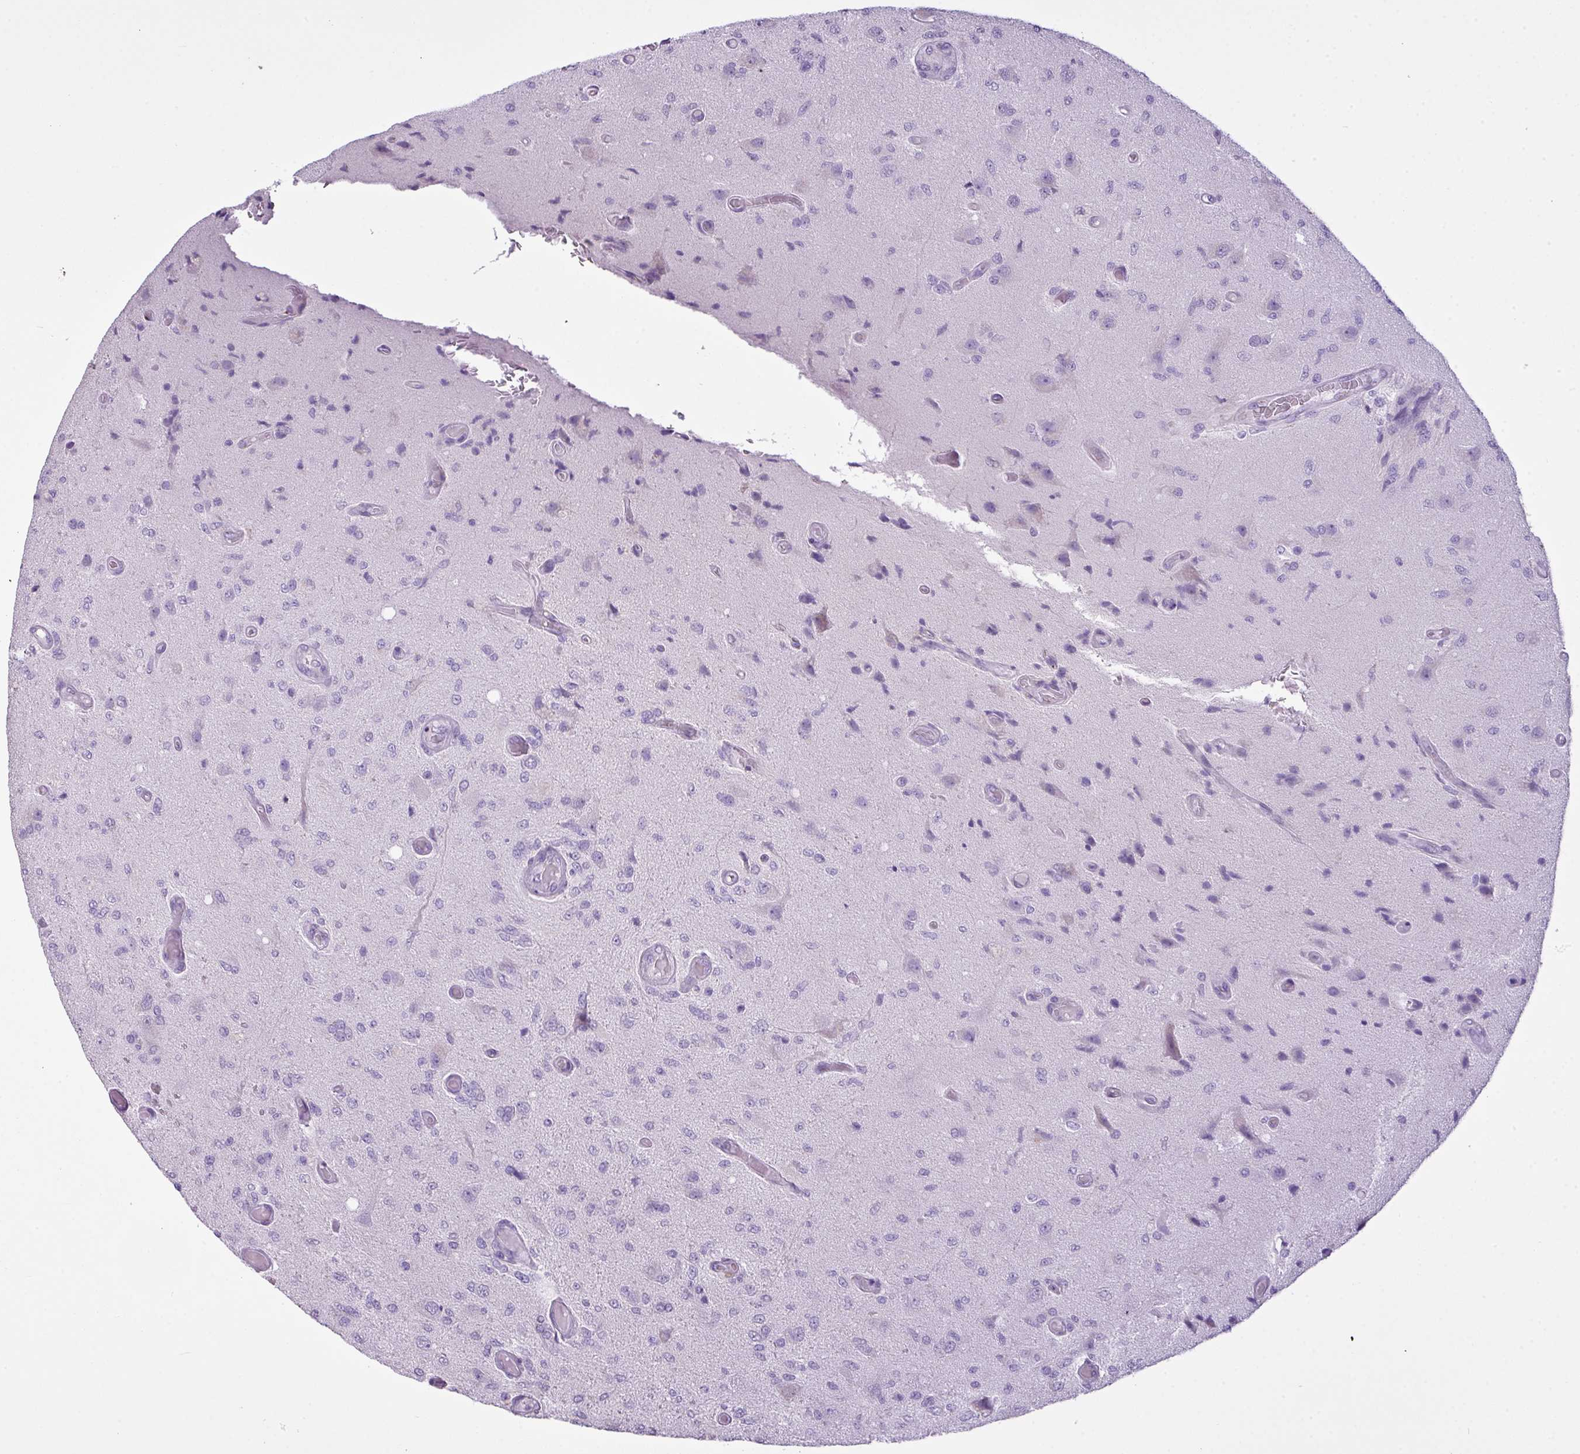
{"staining": {"intensity": "negative", "quantity": "none", "location": "none"}, "tissue": "glioma", "cell_type": "Tumor cells", "image_type": "cancer", "snomed": [{"axis": "morphology", "description": "Normal tissue, NOS"}, {"axis": "morphology", "description": "Glioma, malignant, High grade"}, {"axis": "topography", "description": "Cerebral cortex"}], "caption": "DAB (3,3'-diaminobenzidine) immunohistochemical staining of human glioma reveals no significant positivity in tumor cells.", "gene": "FAM43A", "patient": {"sex": "male", "age": 77}}